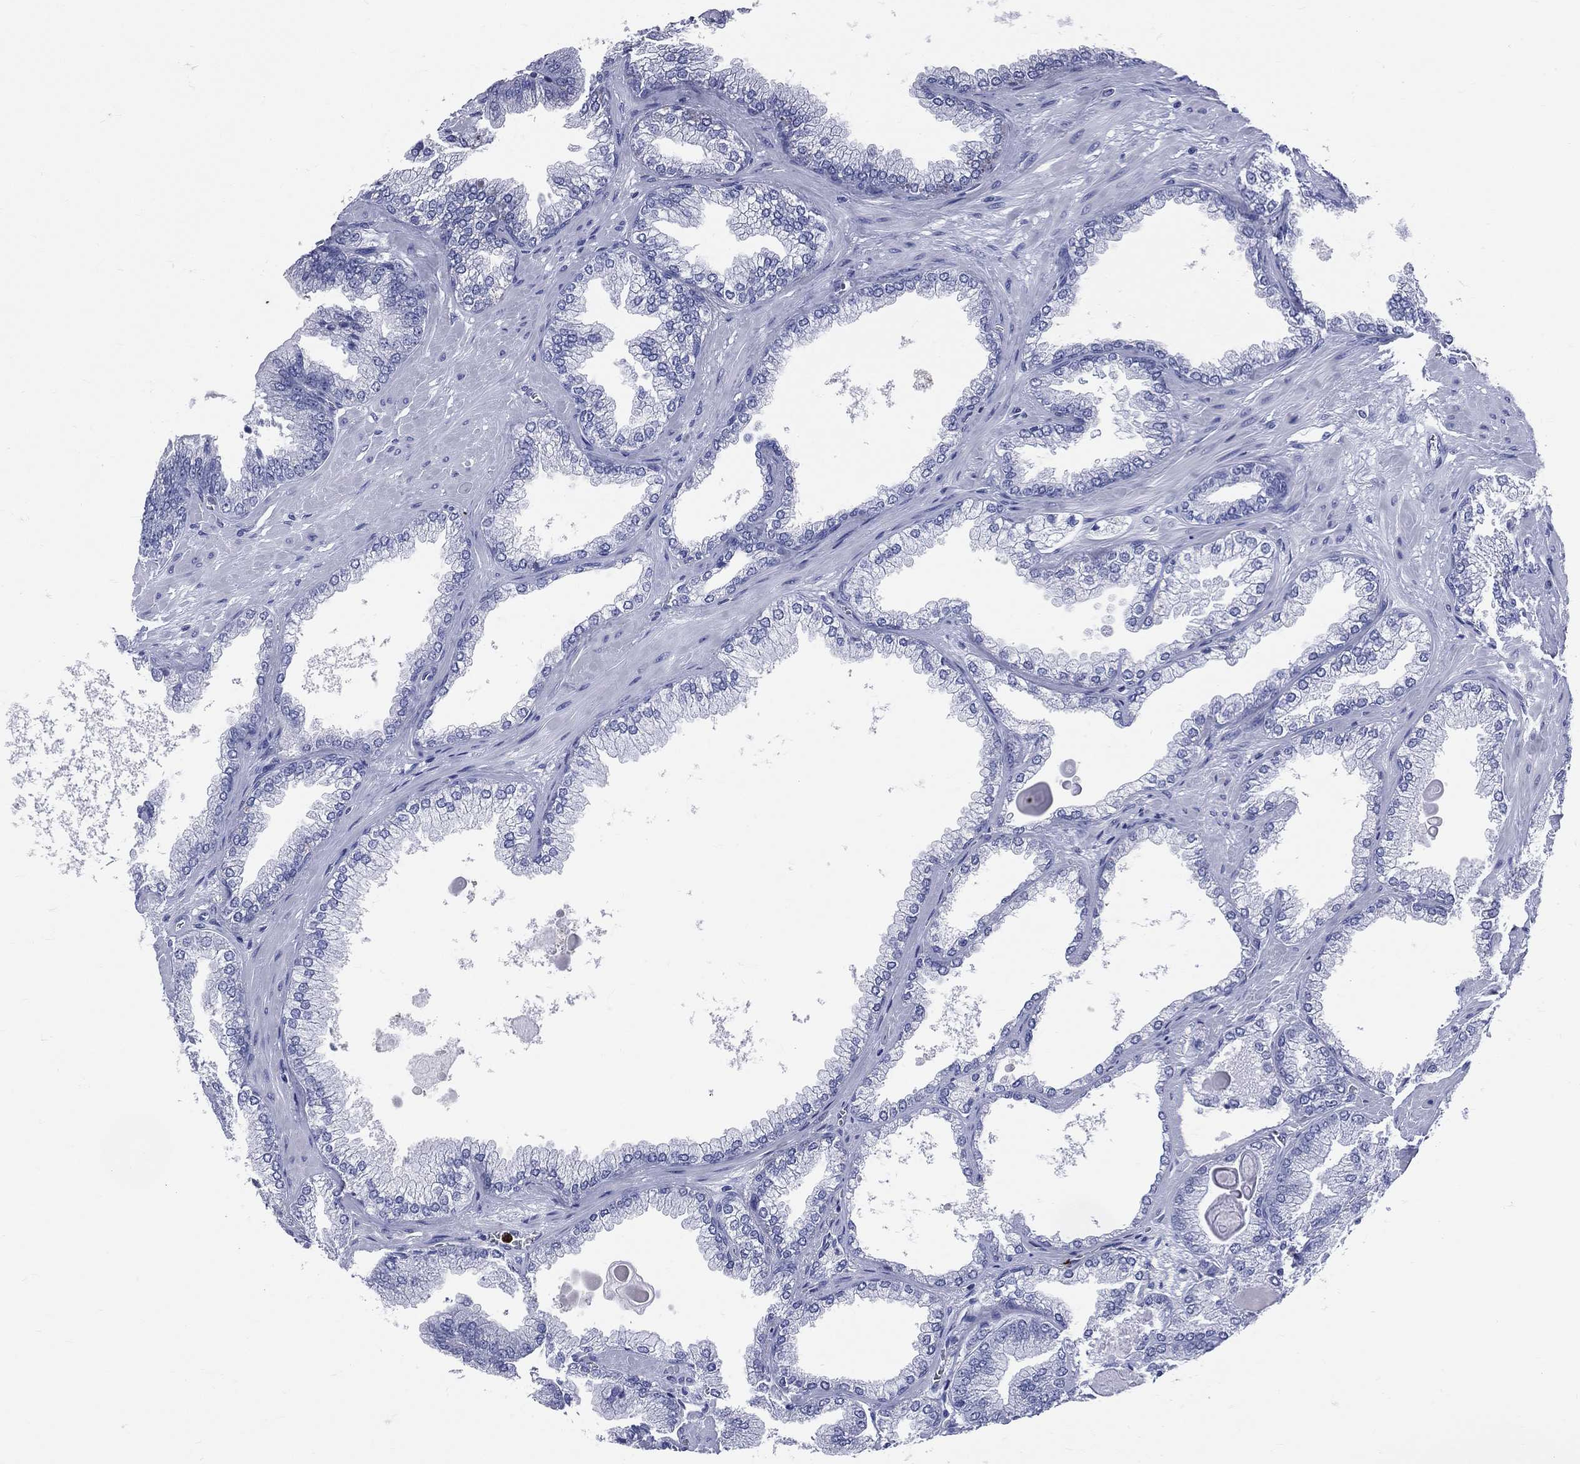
{"staining": {"intensity": "negative", "quantity": "none", "location": "none"}, "tissue": "prostate cancer", "cell_type": "Tumor cells", "image_type": "cancer", "snomed": [{"axis": "morphology", "description": "Adenocarcinoma, Low grade"}, {"axis": "topography", "description": "Prostate"}], "caption": "High magnification brightfield microscopy of prostate cancer (adenocarcinoma (low-grade)) stained with DAB (3,3'-diaminobenzidine) (brown) and counterstained with hematoxylin (blue): tumor cells show no significant positivity. Brightfield microscopy of immunohistochemistry (IHC) stained with DAB (3,3'-diaminobenzidine) (brown) and hematoxylin (blue), captured at high magnification.", "gene": "PGLYRP1", "patient": {"sex": "male", "age": 72}}